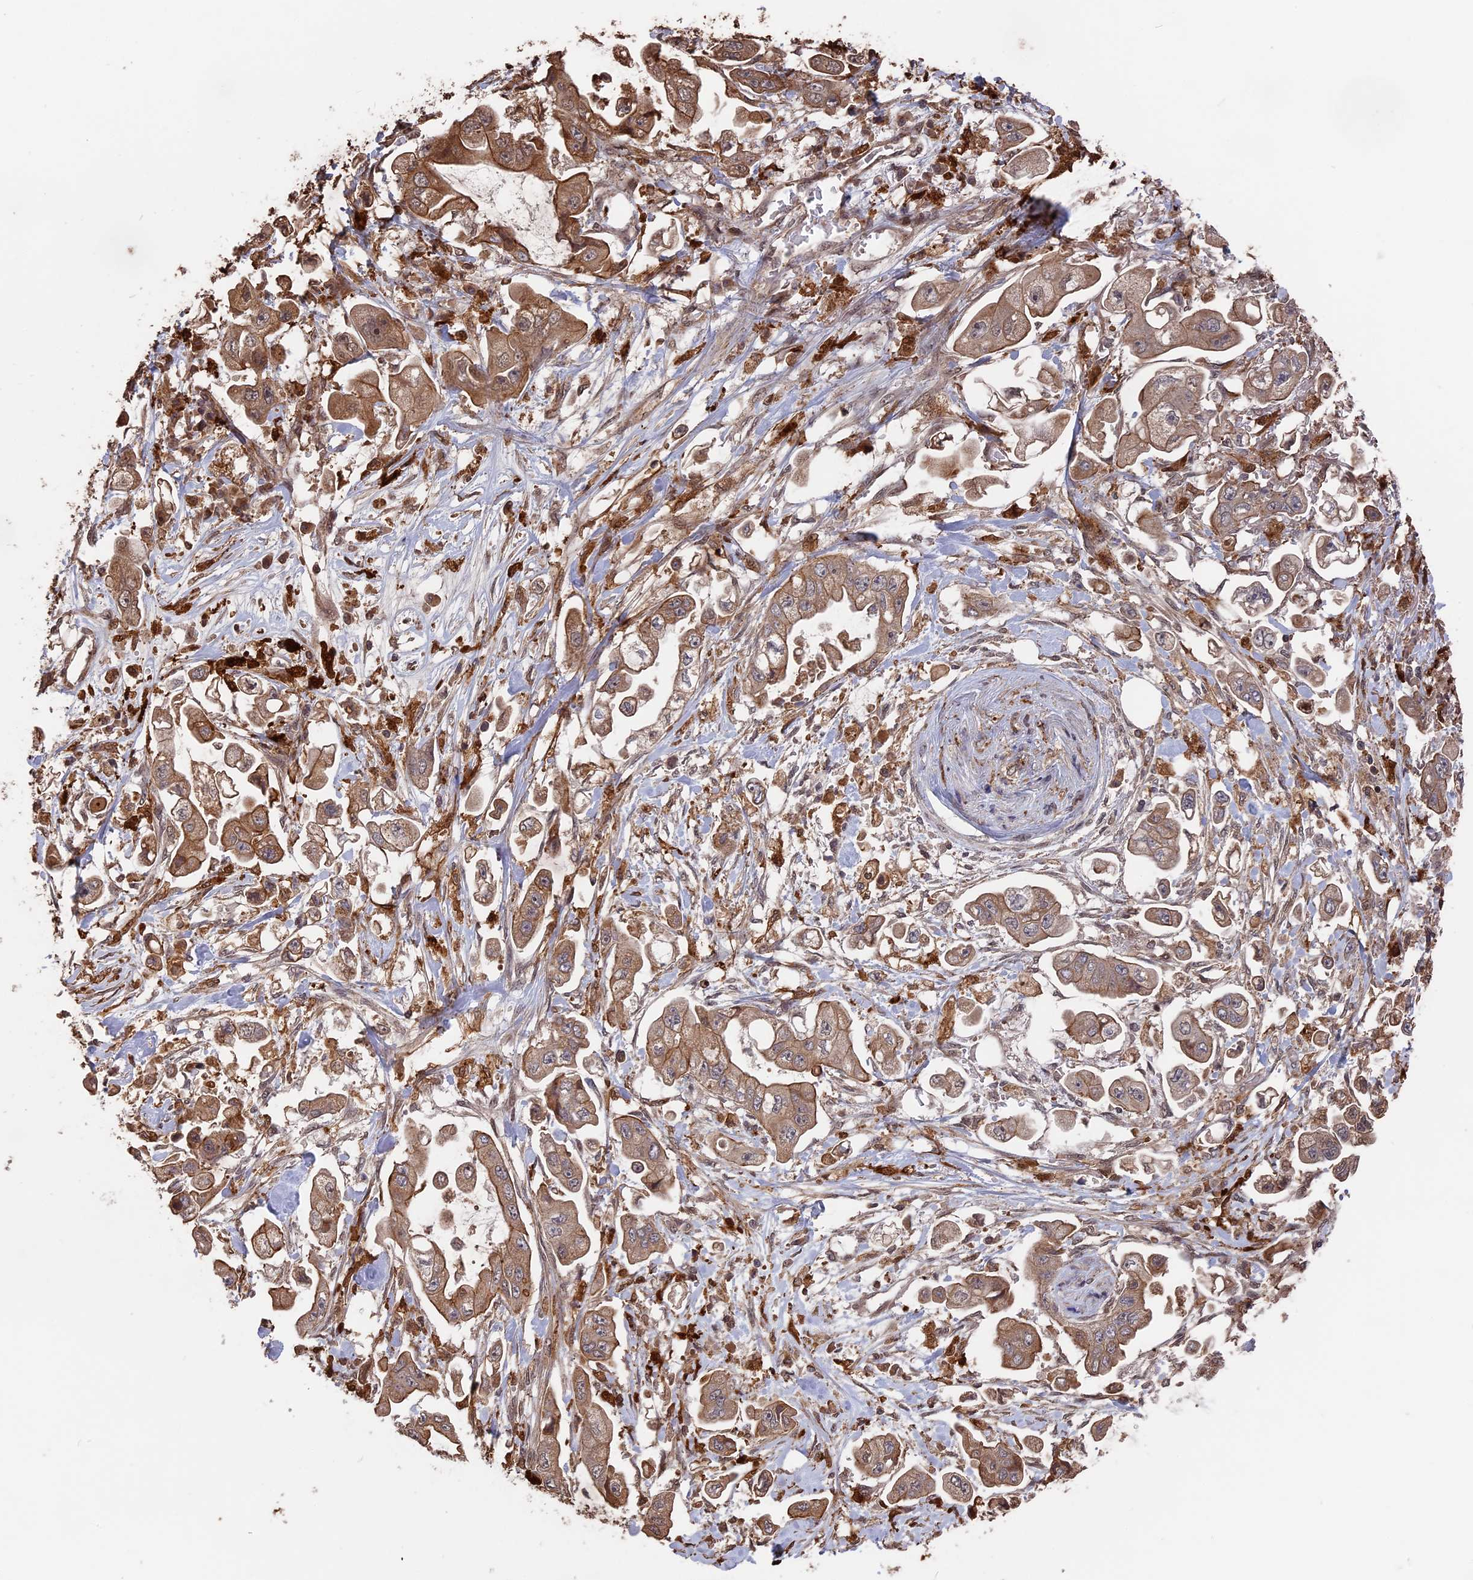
{"staining": {"intensity": "moderate", "quantity": ">75%", "location": "cytoplasmic/membranous"}, "tissue": "stomach cancer", "cell_type": "Tumor cells", "image_type": "cancer", "snomed": [{"axis": "morphology", "description": "Adenocarcinoma, NOS"}, {"axis": "topography", "description": "Stomach"}], "caption": "This histopathology image reveals immunohistochemistry (IHC) staining of stomach cancer, with medium moderate cytoplasmic/membranous positivity in about >75% of tumor cells.", "gene": "TELO2", "patient": {"sex": "male", "age": 62}}